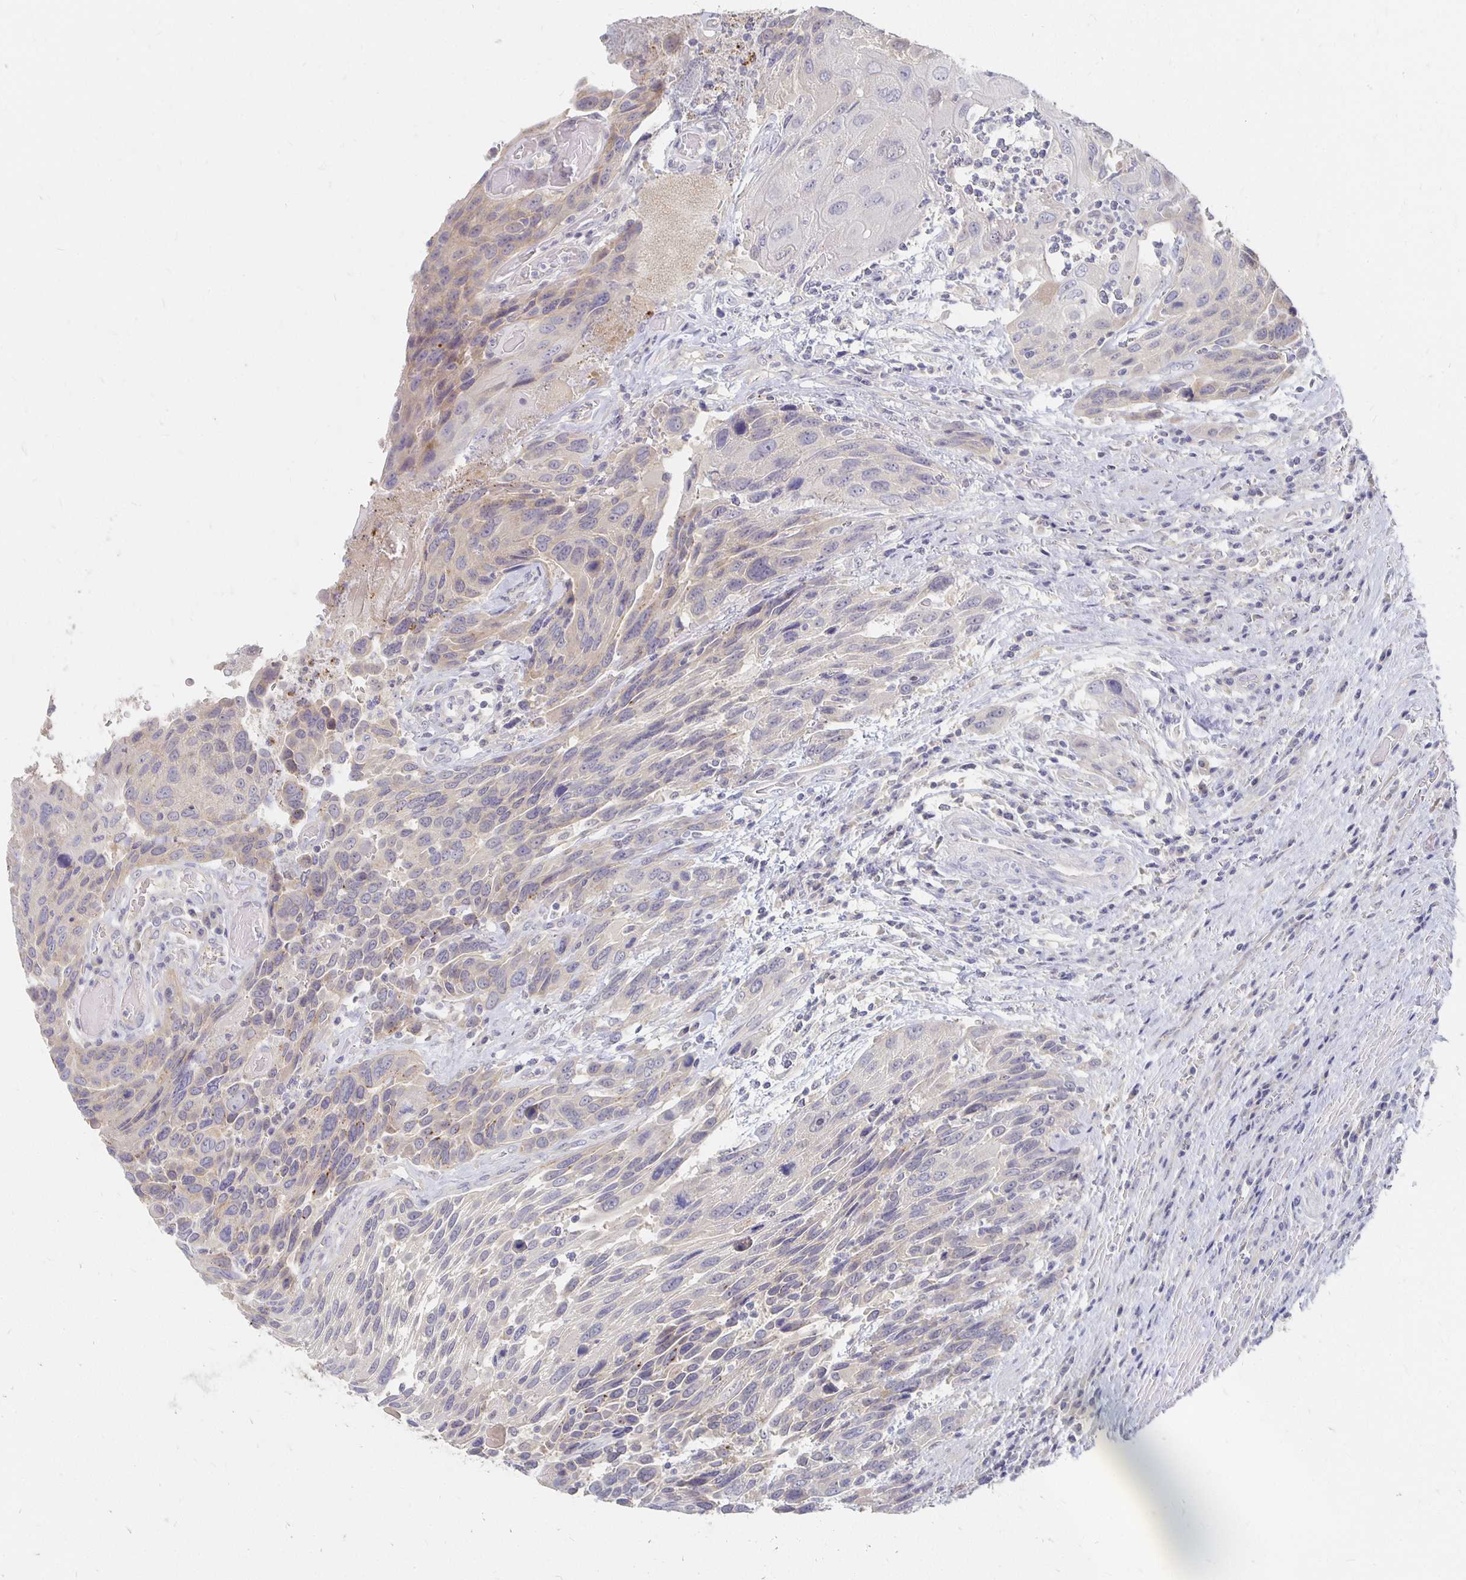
{"staining": {"intensity": "negative", "quantity": "none", "location": "none"}, "tissue": "urothelial cancer", "cell_type": "Tumor cells", "image_type": "cancer", "snomed": [{"axis": "morphology", "description": "Urothelial carcinoma, High grade"}, {"axis": "topography", "description": "Urinary bladder"}], "caption": "The immunohistochemistry histopathology image has no significant expression in tumor cells of urothelial carcinoma (high-grade) tissue.", "gene": "FKRP", "patient": {"sex": "female", "age": 70}}